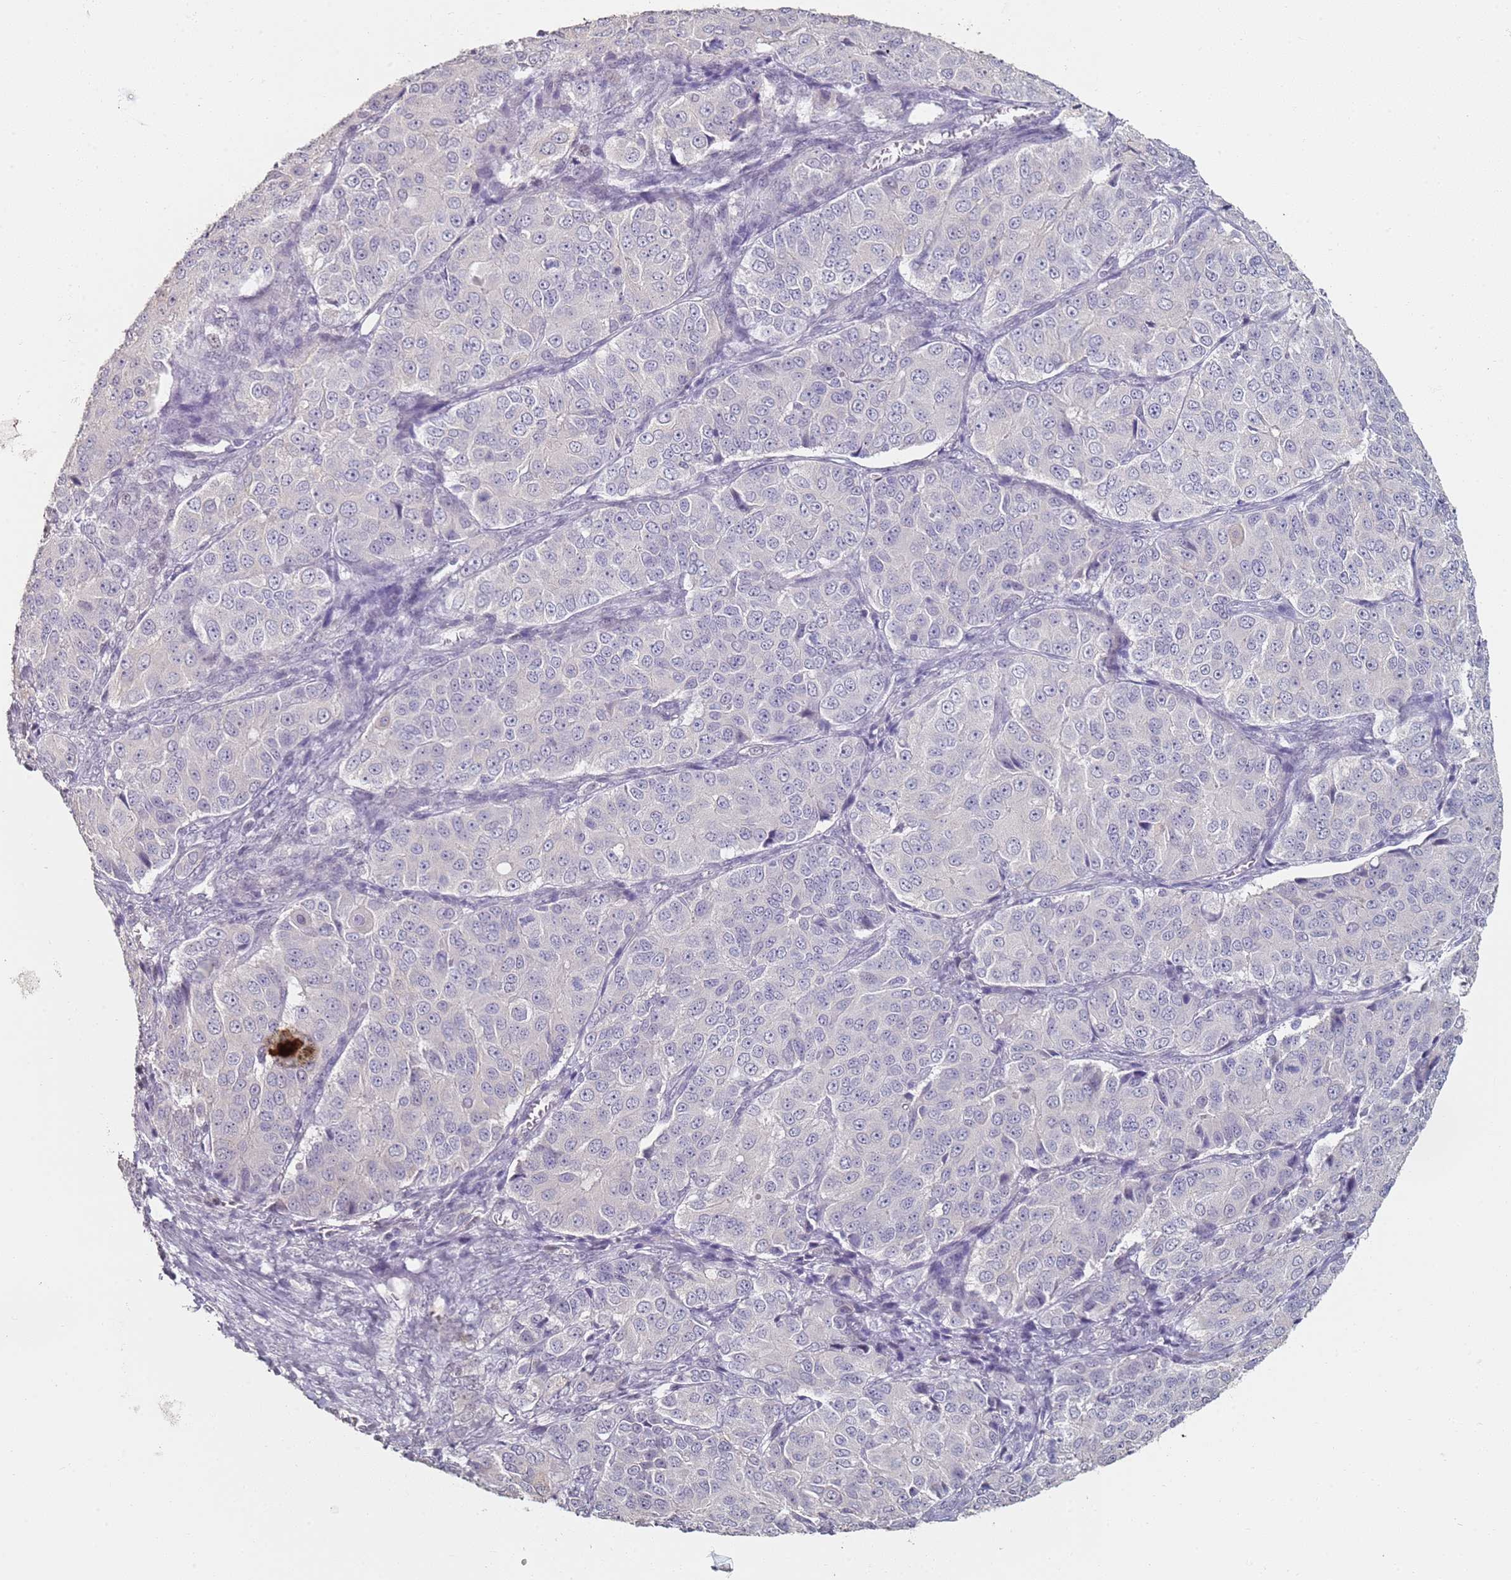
{"staining": {"intensity": "negative", "quantity": "none", "location": "none"}, "tissue": "ovarian cancer", "cell_type": "Tumor cells", "image_type": "cancer", "snomed": [{"axis": "morphology", "description": "Carcinoma, endometroid"}, {"axis": "topography", "description": "Ovary"}], "caption": "This is an immunohistochemistry (IHC) image of ovarian cancer. There is no expression in tumor cells.", "gene": "DNAH11", "patient": {"sex": "female", "age": 51}}